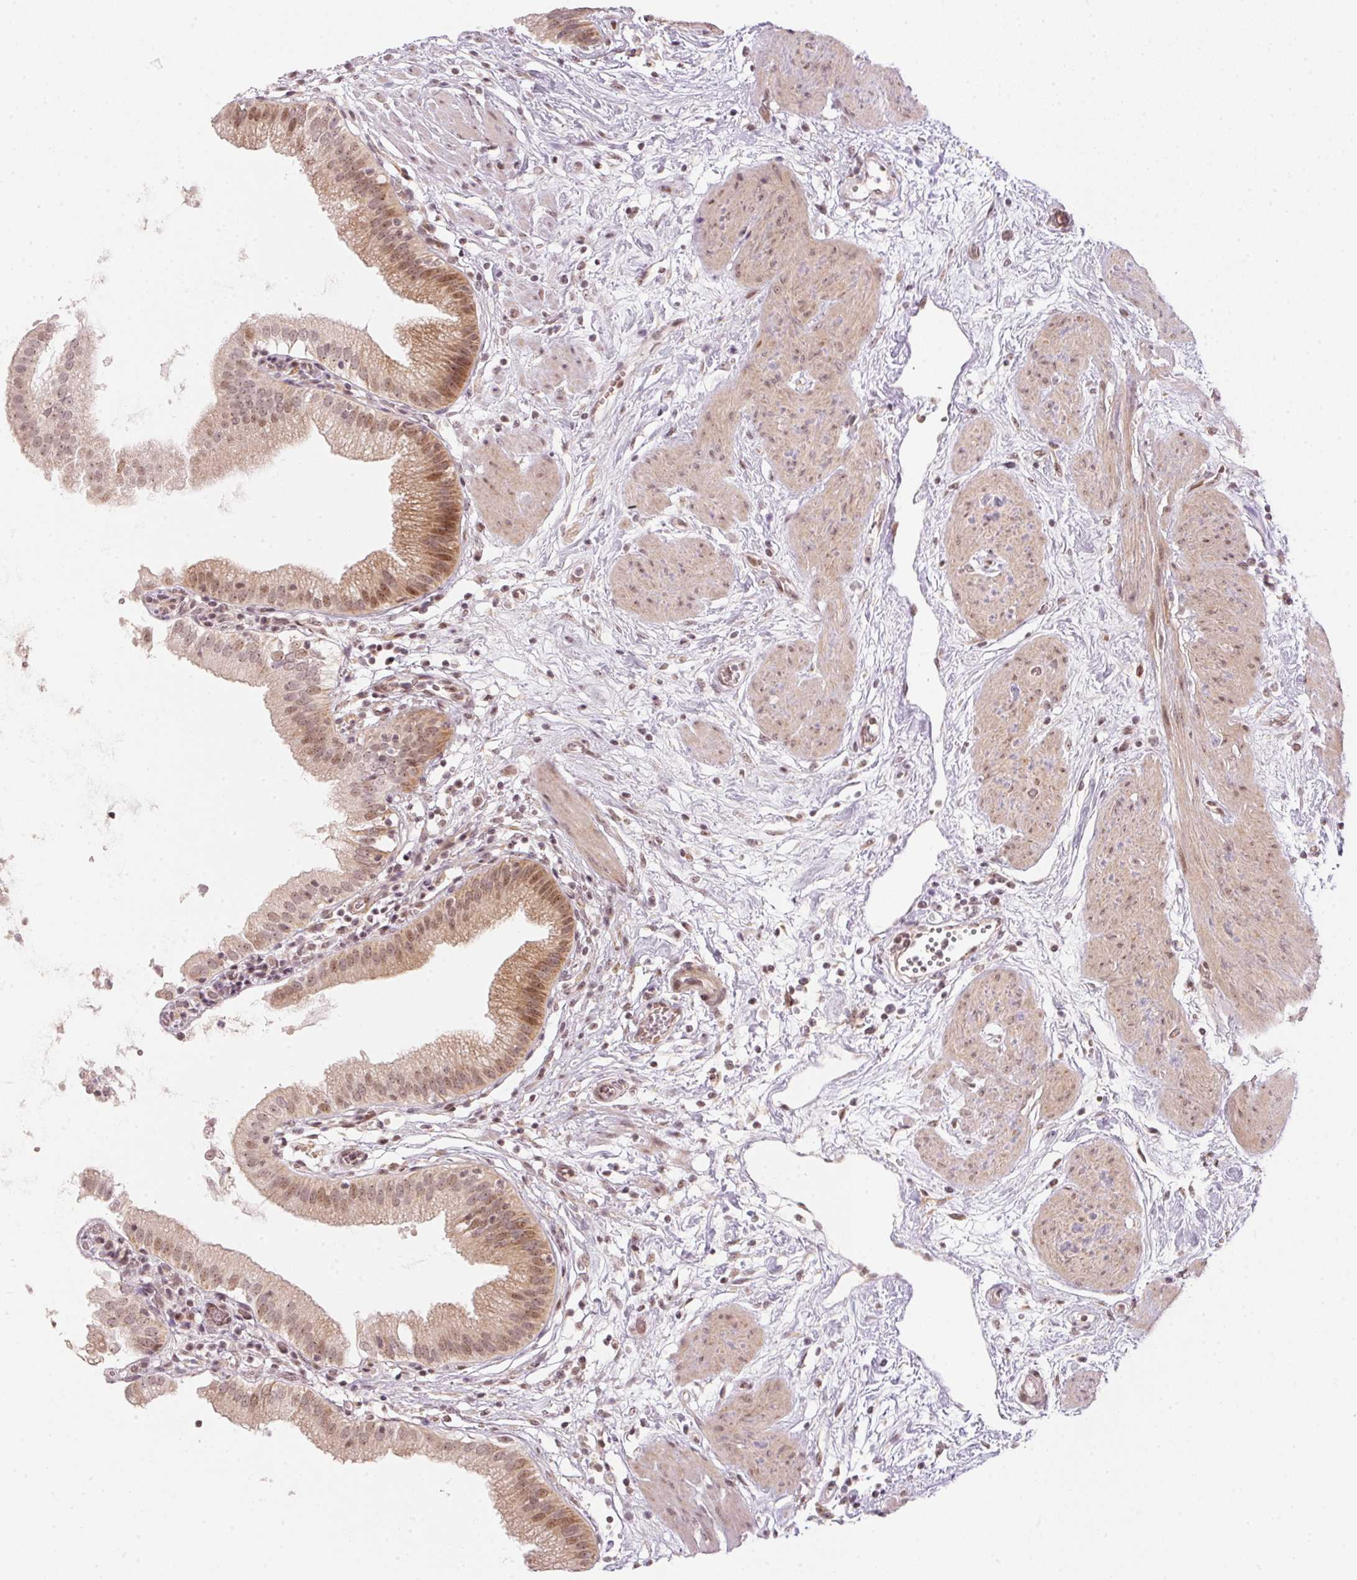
{"staining": {"intensity": "moderate", "quantity": ">75%", "location": "cytoplasmic/membranous,nuclear"}, "tissue": "gallbladder", "cell_type": "Glandular cells", "image_type": "normal", "snomed": [{"axis": "morphology", "description": "Normal tissue, NOS"}, {"axis": "topography", "description": "Gallbladder"}], "caption": "Brown immunohistochemical staining in normal human gallbladder demonstrates moderate cytoplasmic/membranous,nuclear staining in approximately >75% of glandular cells. (DAB (3,3'-diaminobenzidine) IHC with brightfield microscopy, high magnification).", "gene": "KAT6A", "patient": {"sex": "female", "age": 65}}